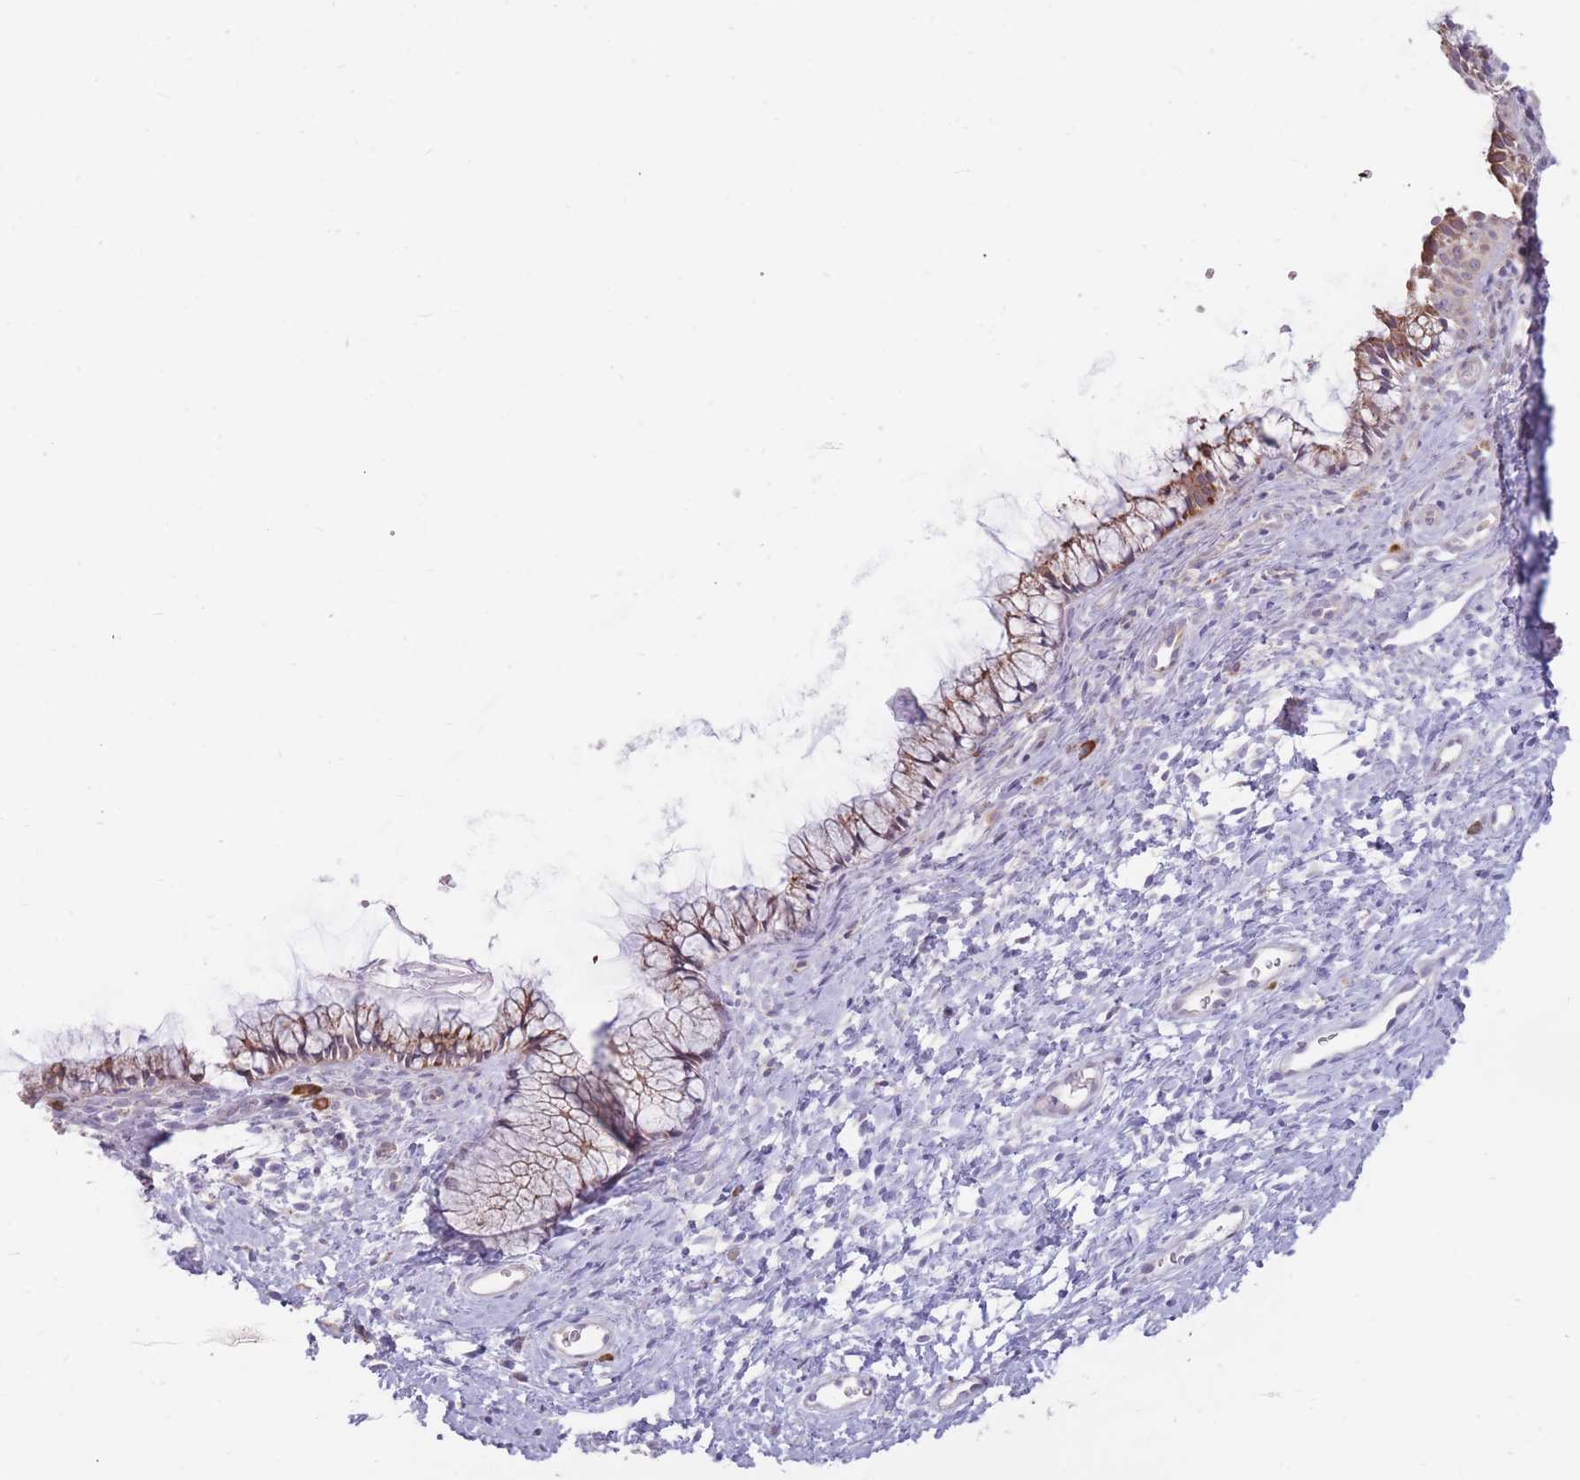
{"staining": {"intensity": "moderate", "quantity": "25%-75%", "location": "cytoplasmic/membranous"}, "tissue": "cervix", "cell_type": "Glandular cells", "image_type": "normal", "snomed": [{"axis": "morphology", "description": "Normal tissue, NOS"}, {"axis": "topography", "description": "Cervix"}], "caption": "Immunohistochemical staining of normal cervix shows medium levels of moderate cytoplasmic/membranous positivity in about 25%-75% of glandular cells.", "gene": "TRAPPC5", "patient": {"sex": "female", "age": 36}}